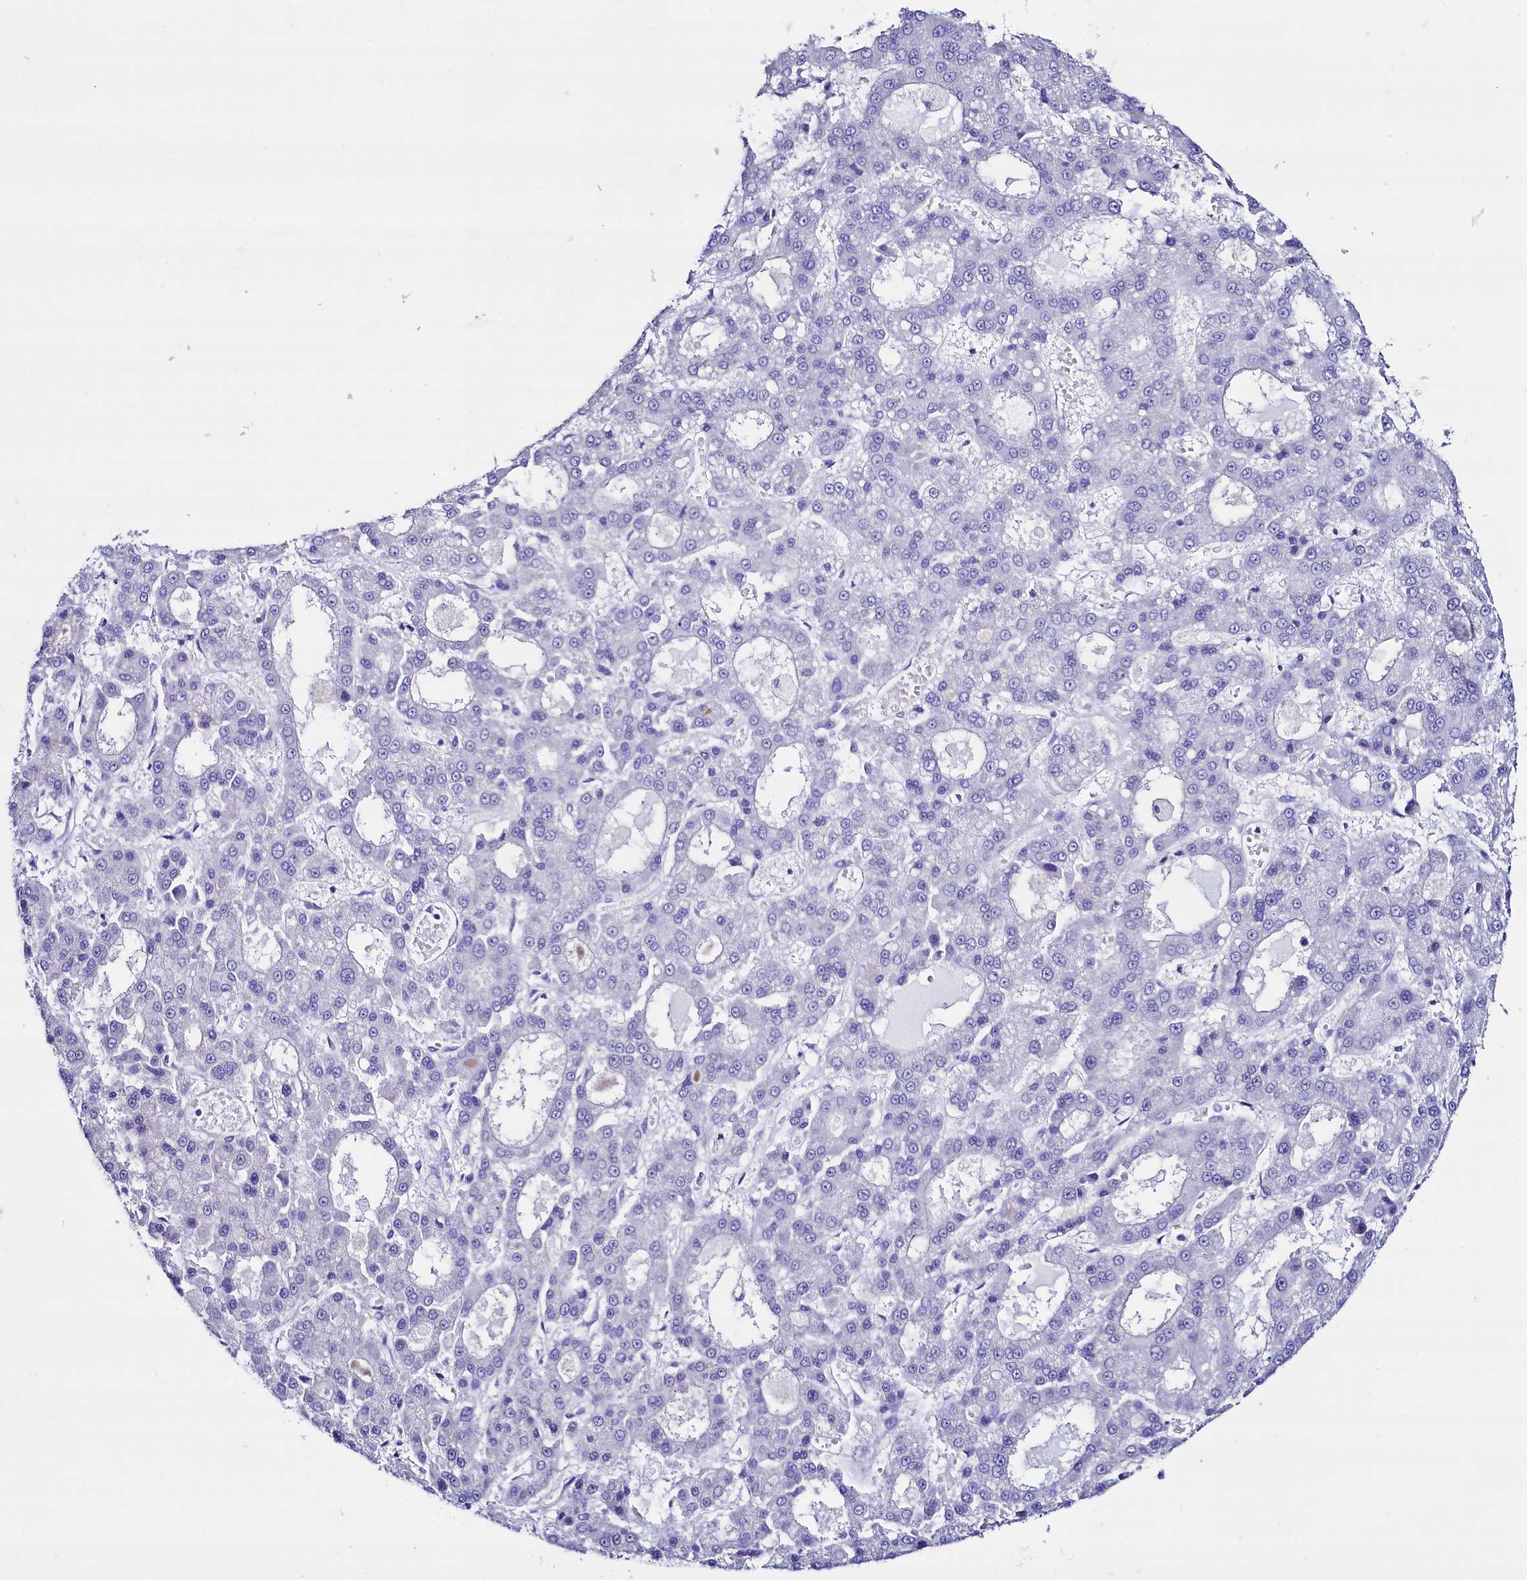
{"staining": {"intensity": "negative", "quantity": "none", "location": "none"}, "tissue": "liver cancer", "cell_type": "Tumor cells", "image_type": "cancer", "snomed": [{"axis": "morphology", "description": "Carcinoma, Hepatocellular, NOS"}, {"axis": "topography", "description": "Liver"}], "caption": "DAB immunohistochemical staining of human hepatocellular carcinoma (liver) exhibits no significant staining in tumor cells.", "gene": "RBP3", "patient": {"sex": "male", "age": 70}}